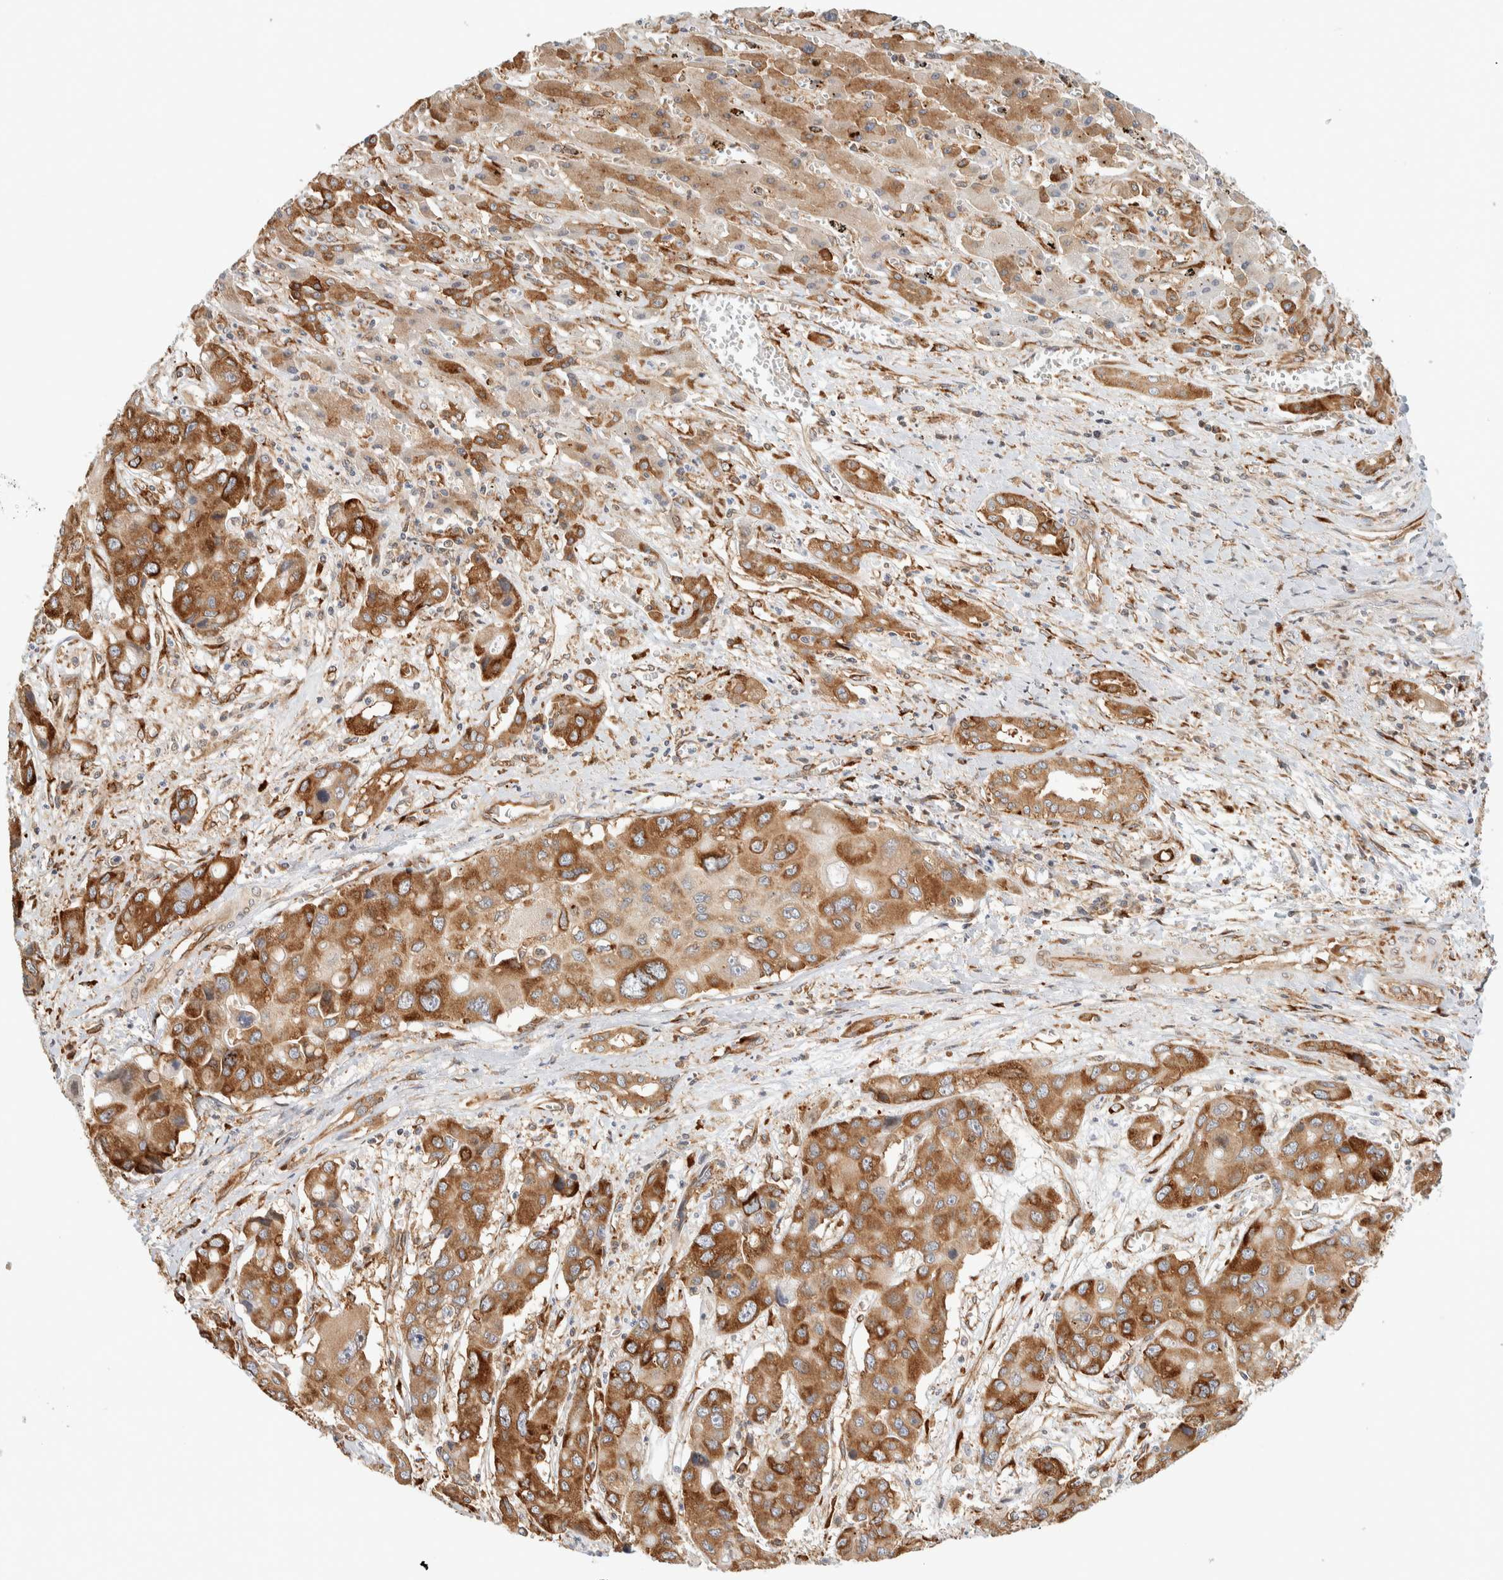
{"staining": {"intensity": "moderate", "quantity": ">75%", "location": "cytoplasmic/membranous"}, "tissue": "liver cancer", "cell_type": "Tumor cells", "image_type": "cancer", "snomed": [{"axis": "morphology", "description": "Cholangiocarcinoma"}, {"axis": "topography", "description": "Liver"}], "caption": "A high-resolution photomicrograph shows IHC staining of cholangiocarcinoma (liver), which exhibits moderate cytoplasmic/membranous positivity in about >75% of tumor cells. (DAB (3,3'-diaminobenzidine) IHC, brown staining for protein, blue staining for nuclei).", "gene": "LLGL2", "patient": {"sex": "male", "age": 67}}